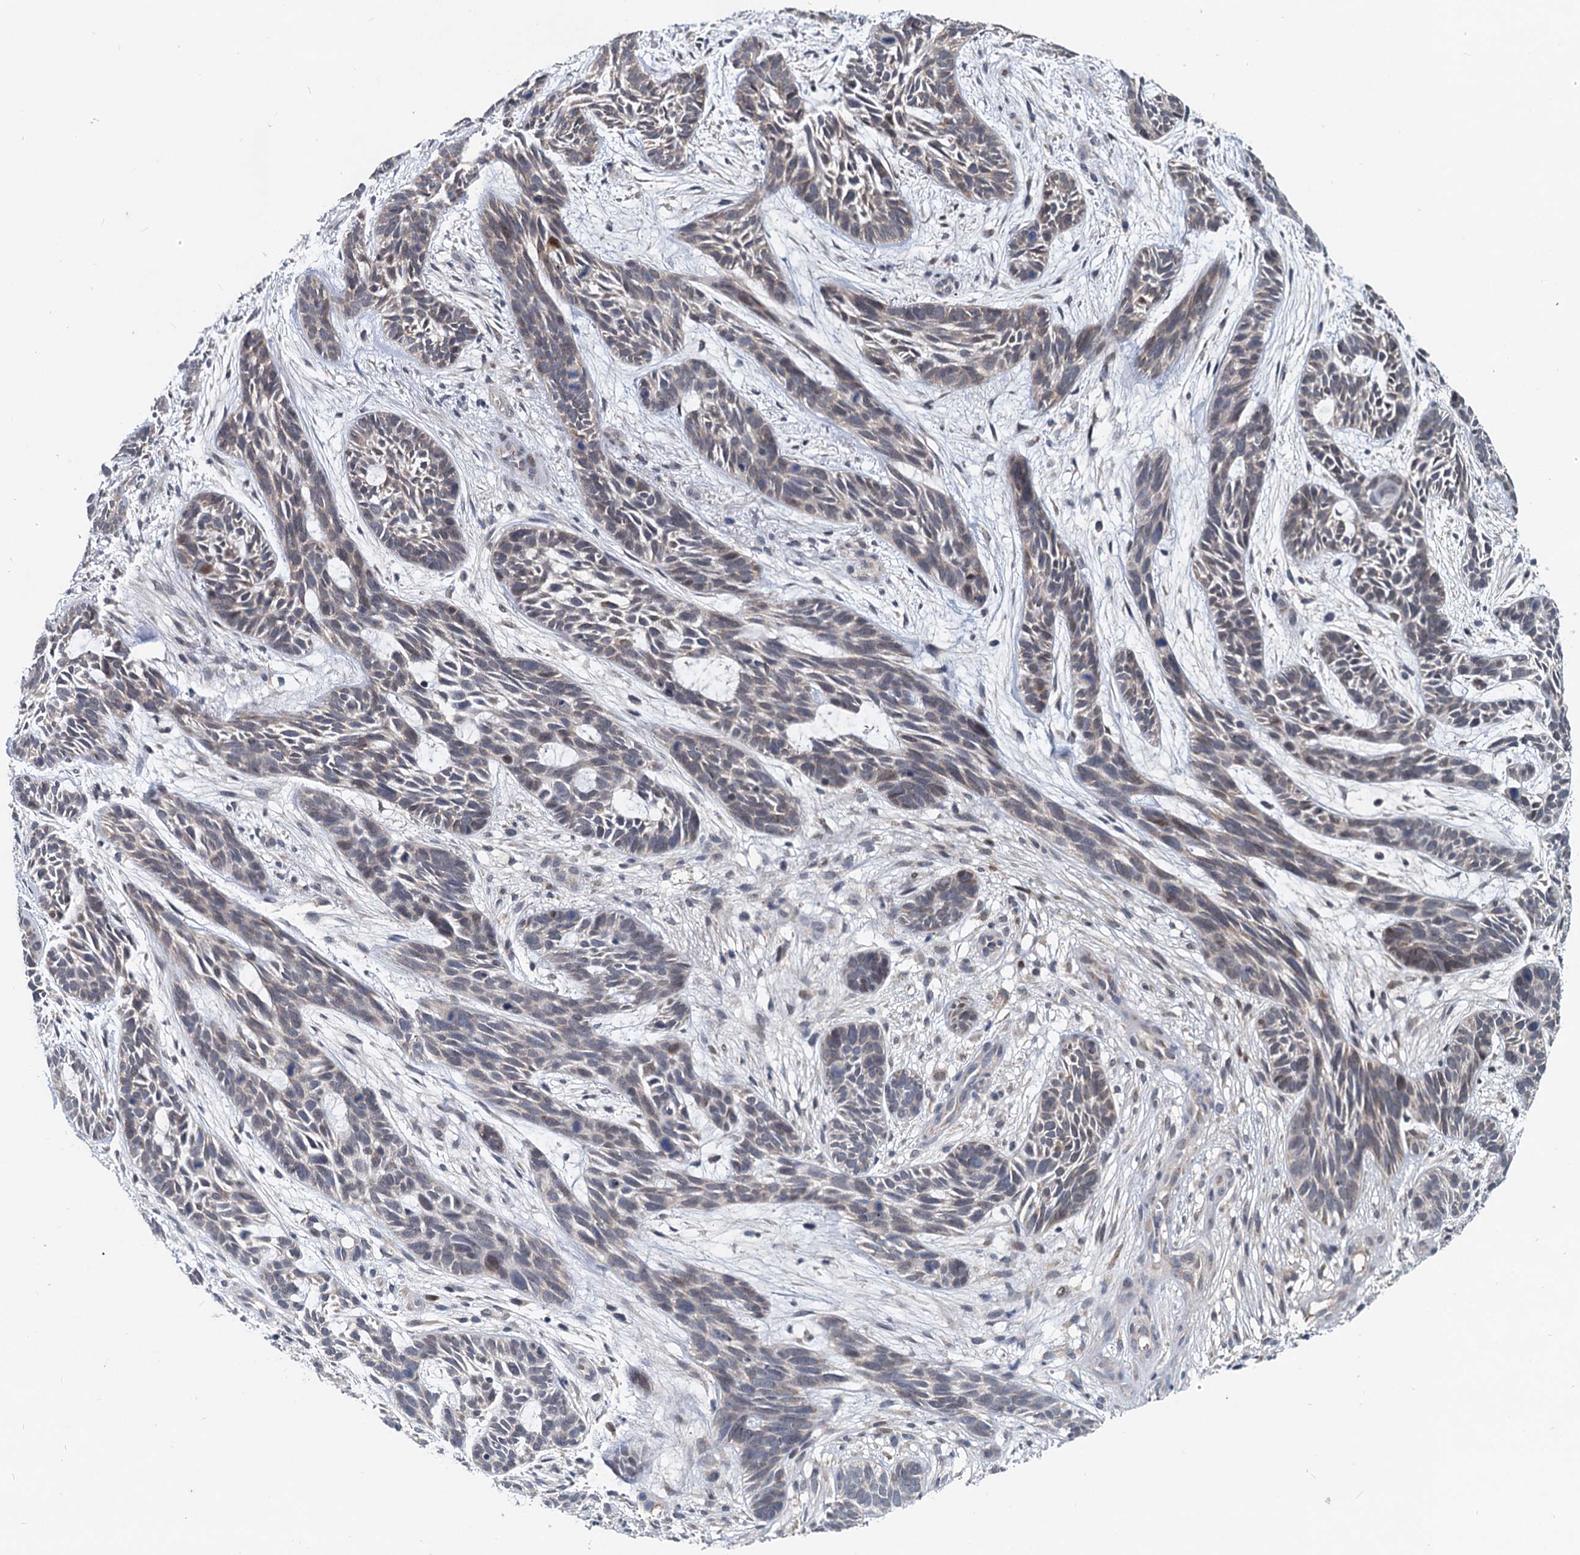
{"staining": {"intensity": "negative", "quantity": "none", "location": "none"}, "tissue": "skin cancer", "cell_type": "Tumor cells", "image_type": "cancer", "snomed": [{"axis": "morphology", "description": "Basal cell carcinoma"}, {"axis": "topography", "description": "Skin"}], "caption": "A micrograph of human skin cancer (basal cell carcinoma) is negative for staining in tumor cells.", "gene": "RITA1", "patient": {"sex": "male", "age": 89}}